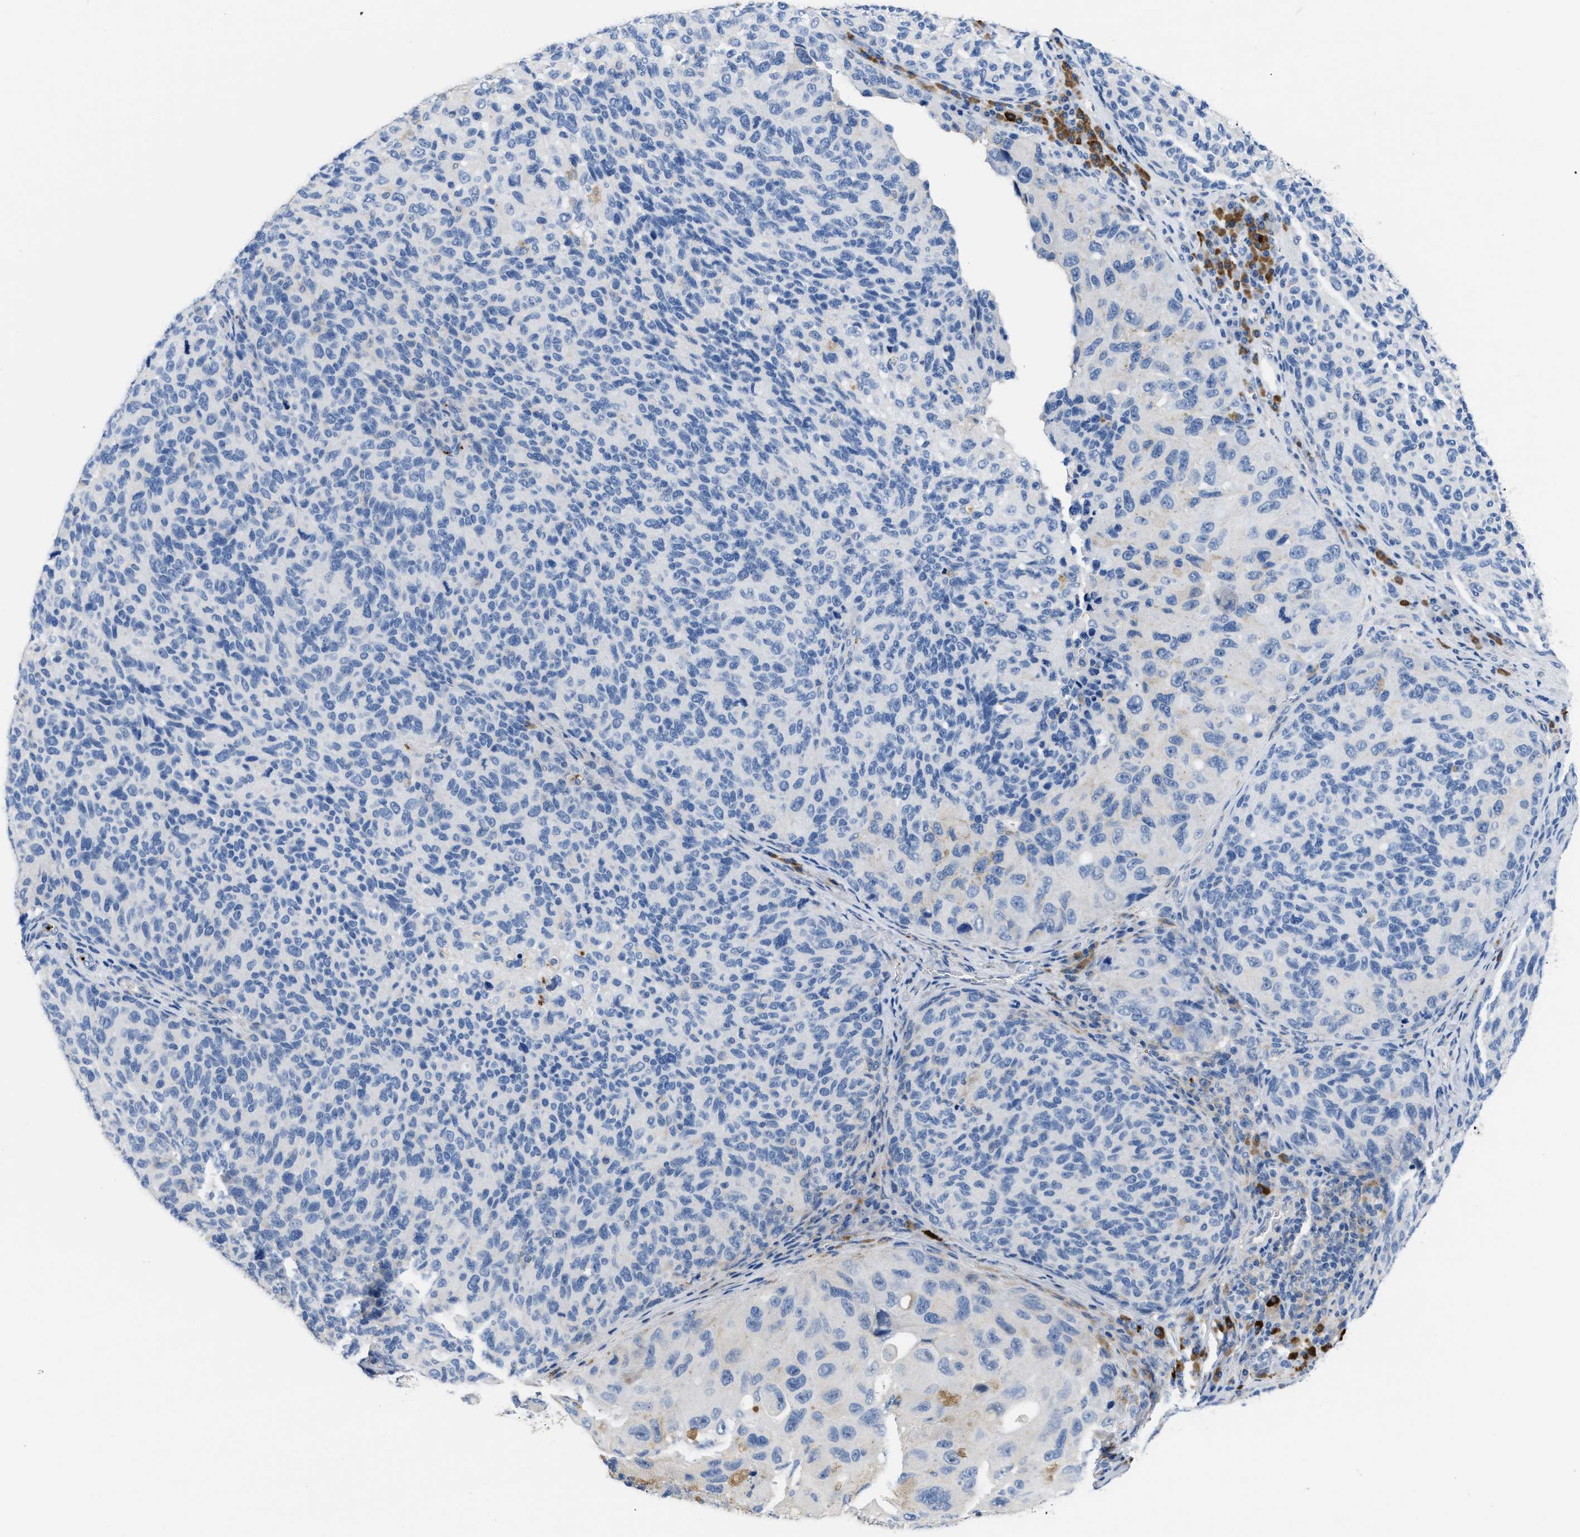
{"staining": {"intensity": "negative", "quantity": "none", "location": "none"}, "tissue": "melanoma", "cell_type": "Tumor cells", "image_type": "cancer", "snomed": [{"axis": "morphology", "description": "Malignant melanoma, NOS"}, {"axis": "topography", "description": "Skin"}], "caption": "DAB immunohistochemical staining of melanoma reveals no significant staining in tumor cells. The staining is performed using DAB brown chromogen with nuclei counter-stained in using hematoxylin.", "gene": "FGF18", "patient": {"sex": "female", "age": 73}}